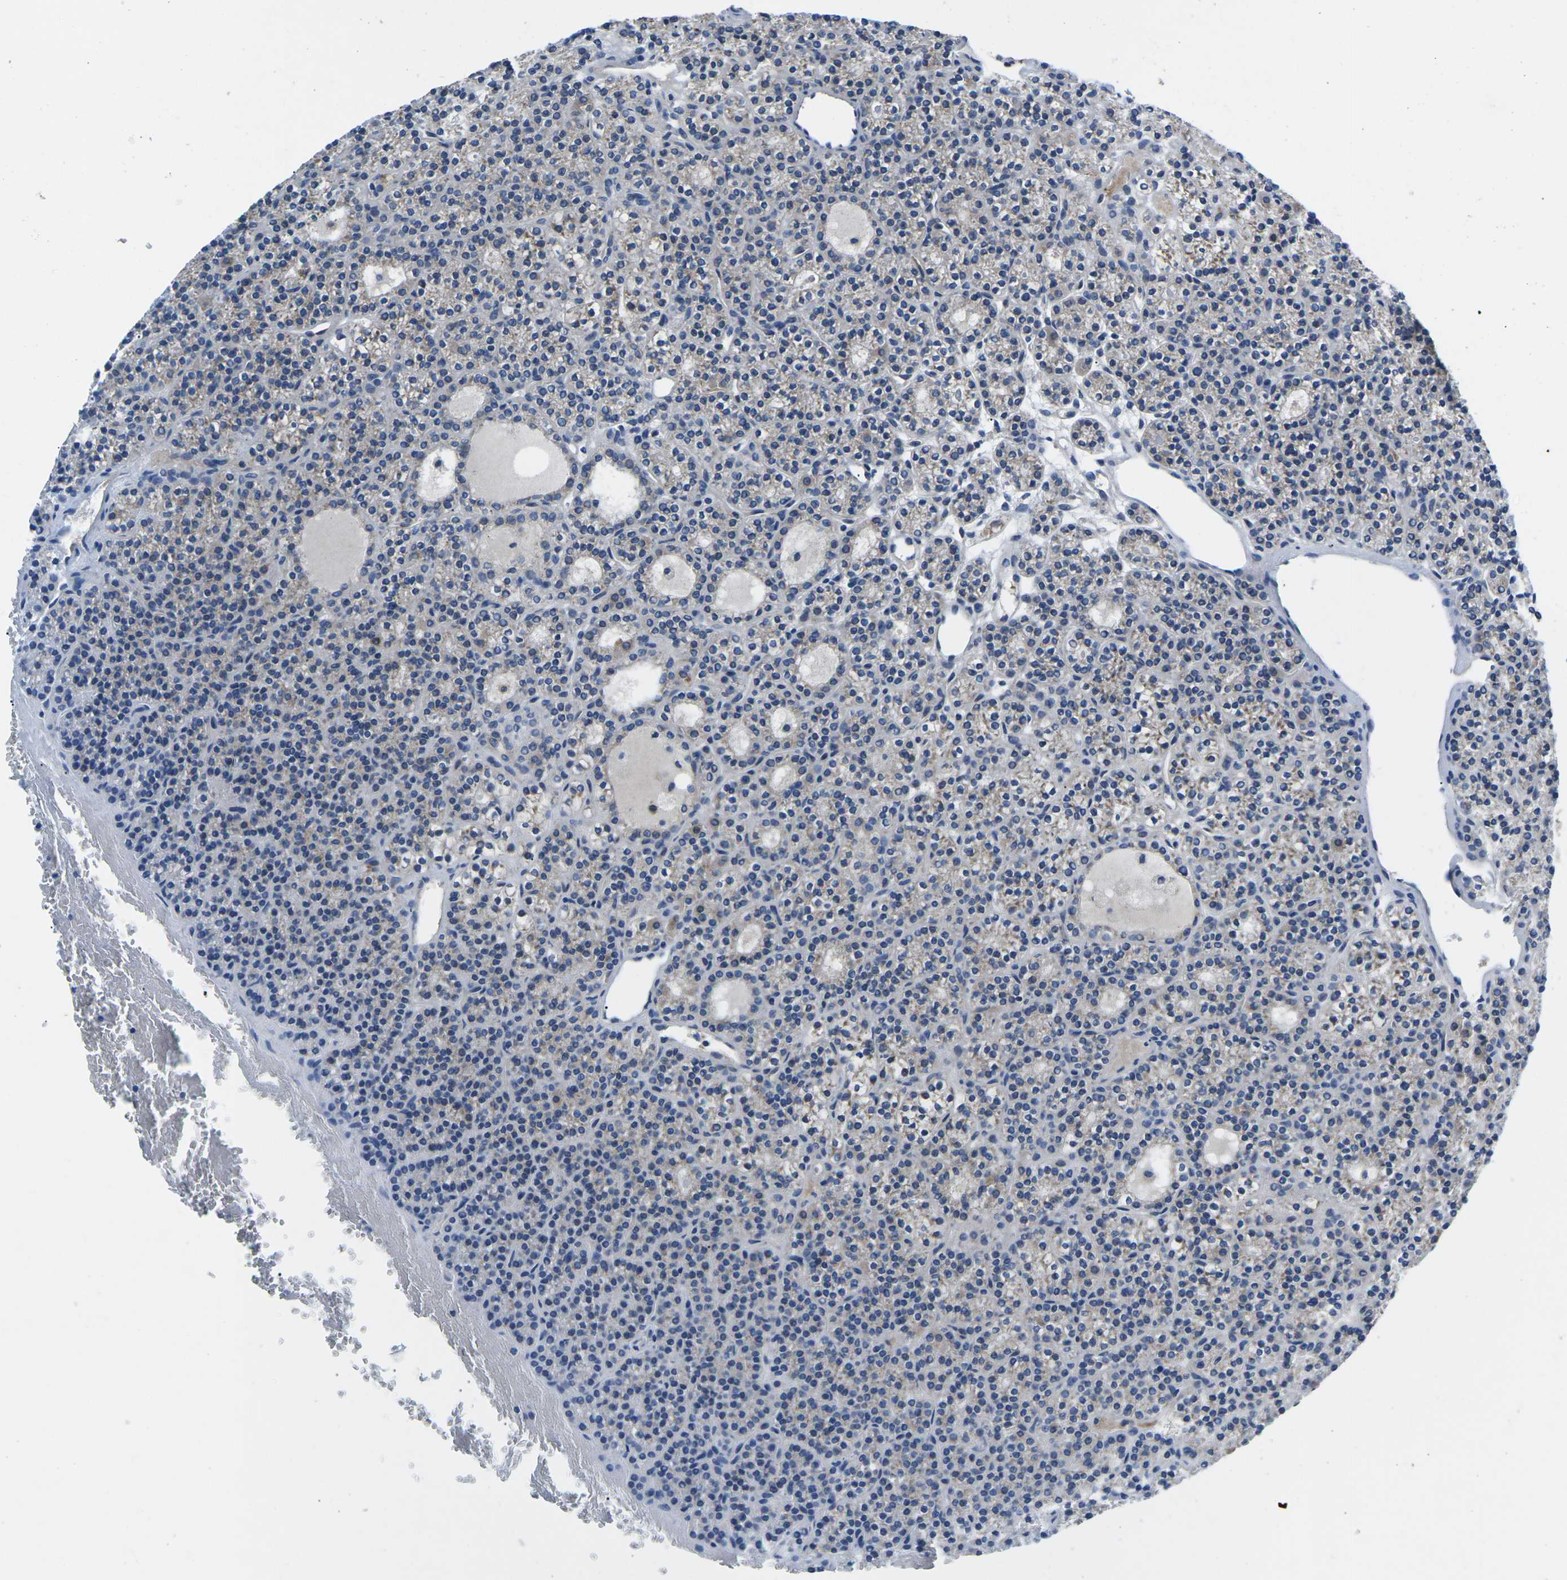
{"staining": {"intensity": "weak", "quantity": "<25%", "location": "cytoplasmic/membranous"}, "tissue": "parathyroid gland", "cell_type": "Glandular cells", "image_type": "normal", "snomed": [{"axis": "morphology", "description": "Normal tissue, NOS"}, {"axis": "morphology", "description": "Adenoma, NOS"}, {"axis": "topography", "description": "Parathyroid gland"}], "caption": "The image shows no staining of glandular cells in normal parathyroid gland. Nuclei are stained in blue.", "gene": "TMEFF2", "patient": {"sex": "female", "age": 64}}